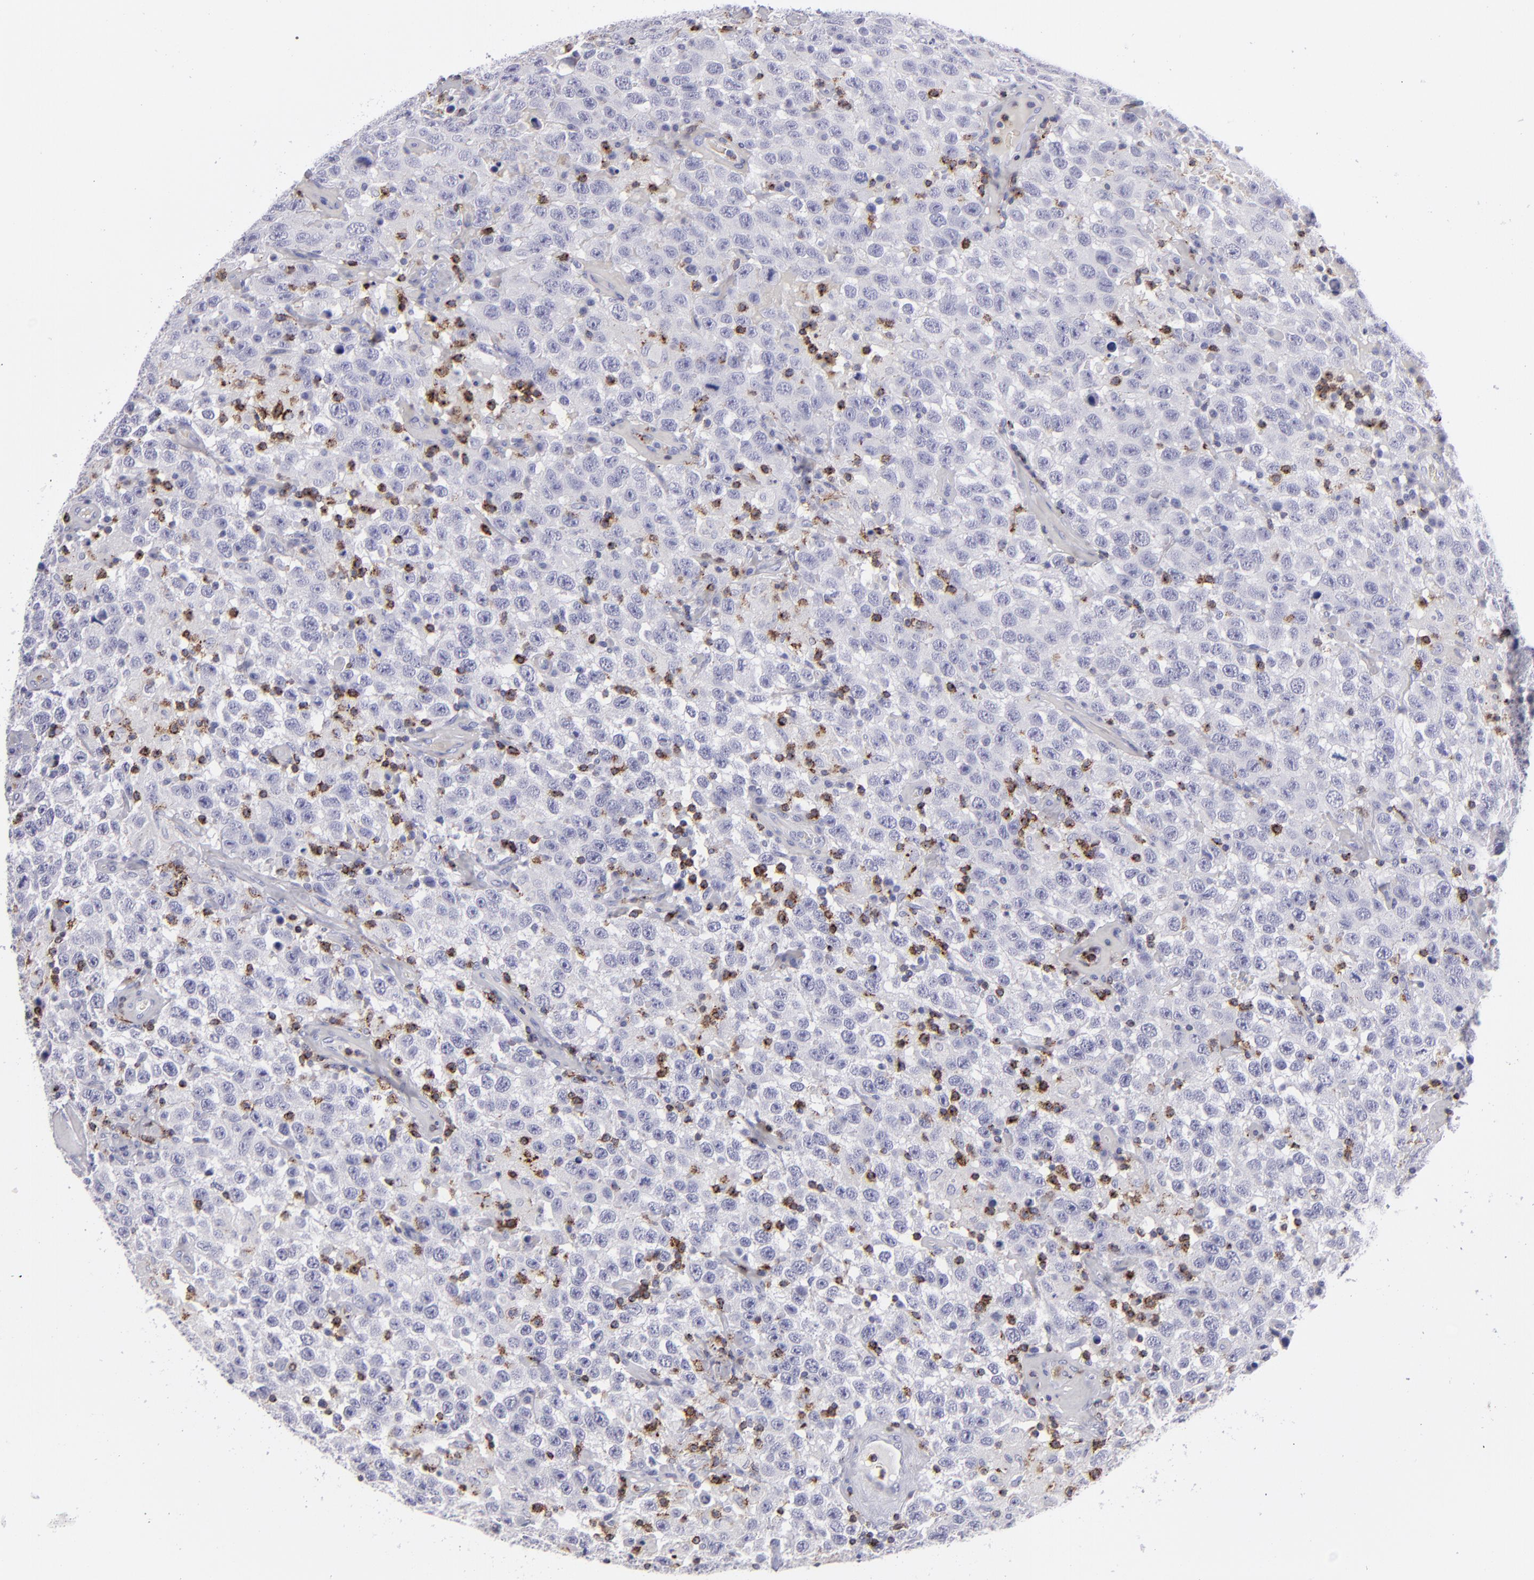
{"staining": {"intensity": "negative", "quantity": "none", "location": "none"}, "tissue": "testis cancer", "cell_type": "Tumor cells", "image_type": "cancer", "snomed": [{"axis": "morphology", "description": "Seminoma, NOS"}, {"axis": "topography", "description": "Testis"}], "caption": "Human testis cancer stained for a protein using IHC shows no positivity in tumor cells.", "gene": "CD2", "patient": {"sex": "male", "age": 41}}